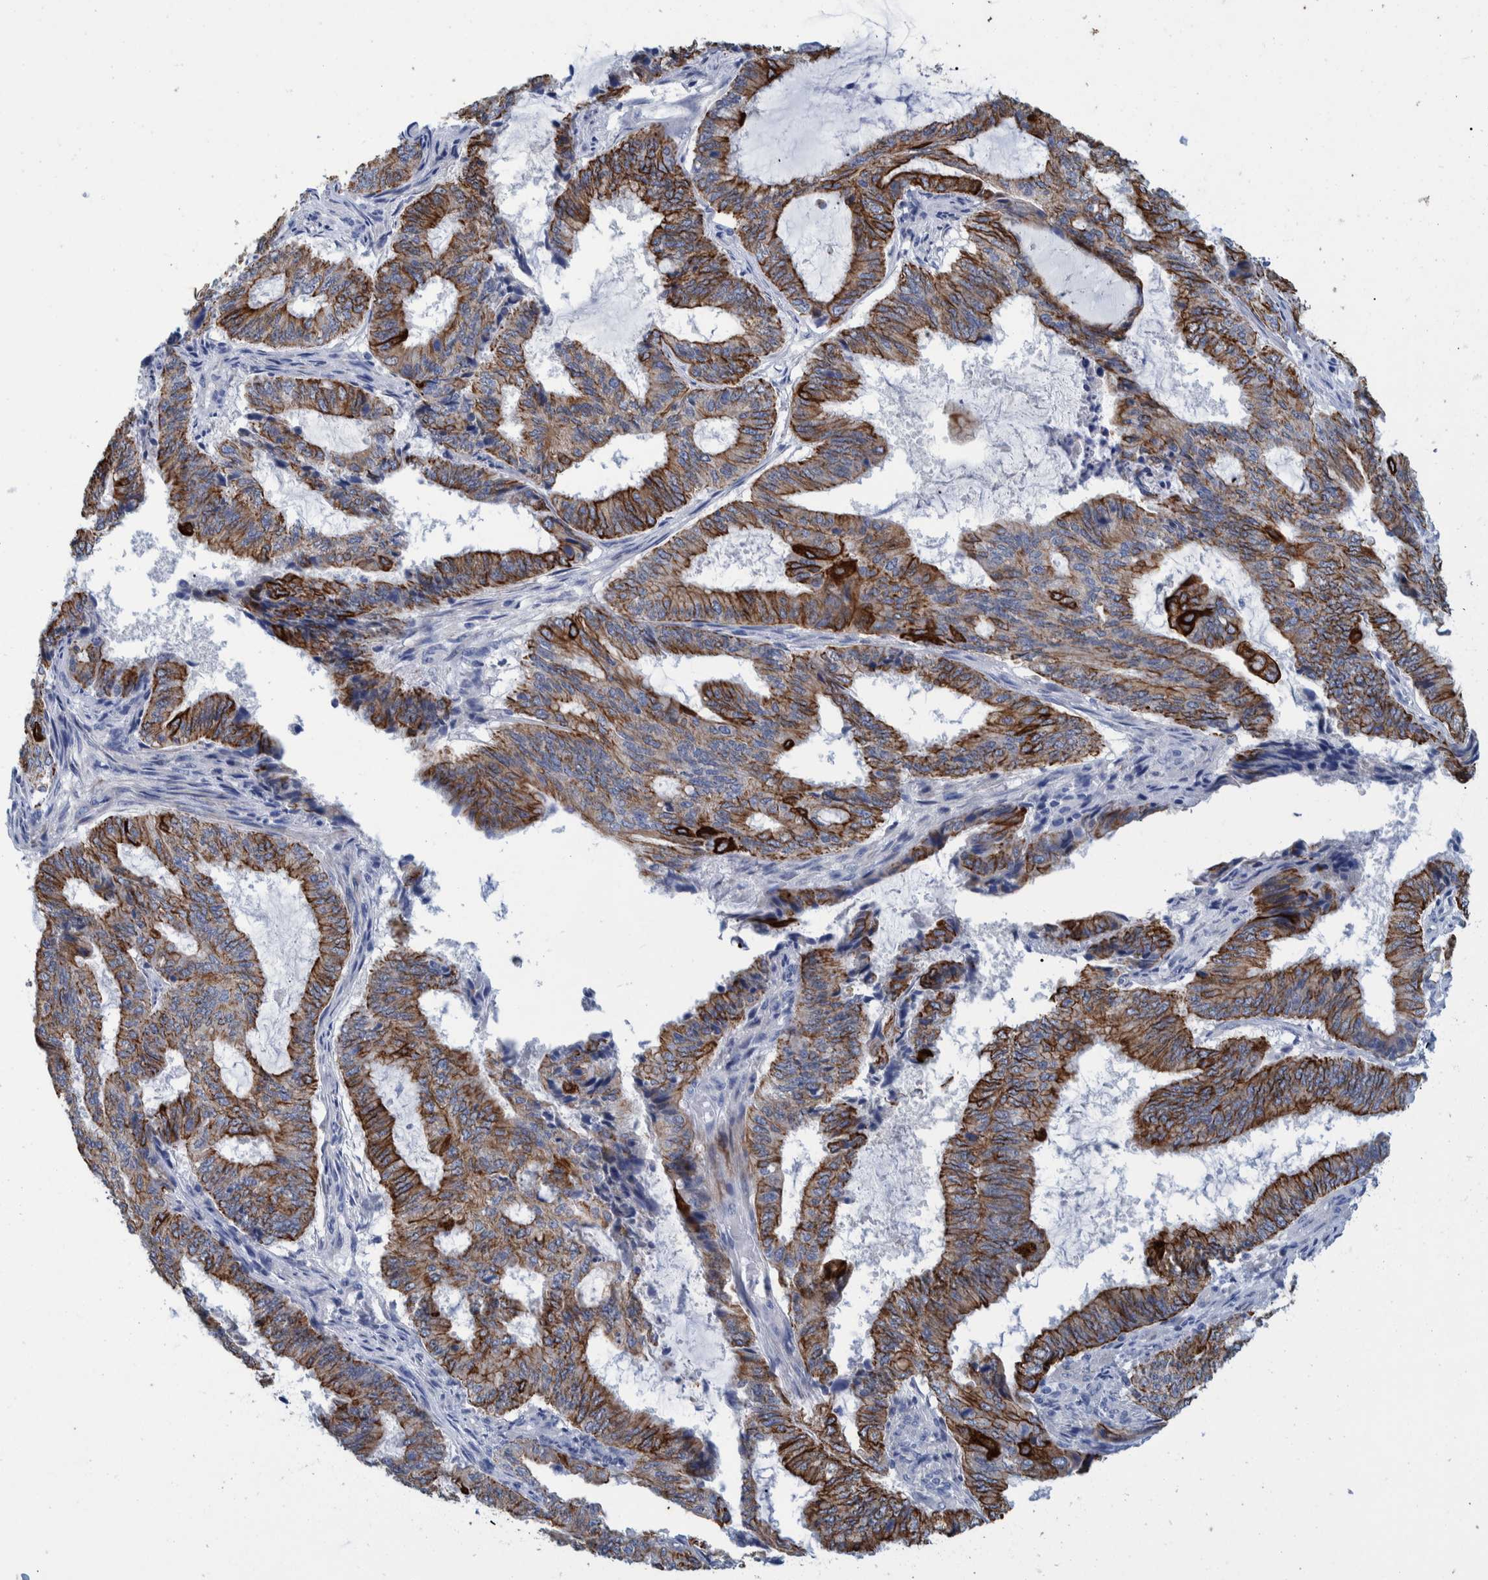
{"staining": {"intensity": "moderate", "quantity": ">75%", "location": "cytoplasmic/membranous"}, "tissue": "endometrial cancer", "cell_type": "Tumor cells", "image_type": "cancer", "snomed": [{"axis": "morphology", "description": "Adenocarcinoma, NOS"}, {"axis": "topography", "description": "Endometrium"}], "caption": "Protein analysis of endometrial cancer tissue exhibits moderate cytoplasmic/membranous positivity in approximately >75% of tumor cells.", "gene": "MKS1", "patient": {"sex": "female", "age": 51}}